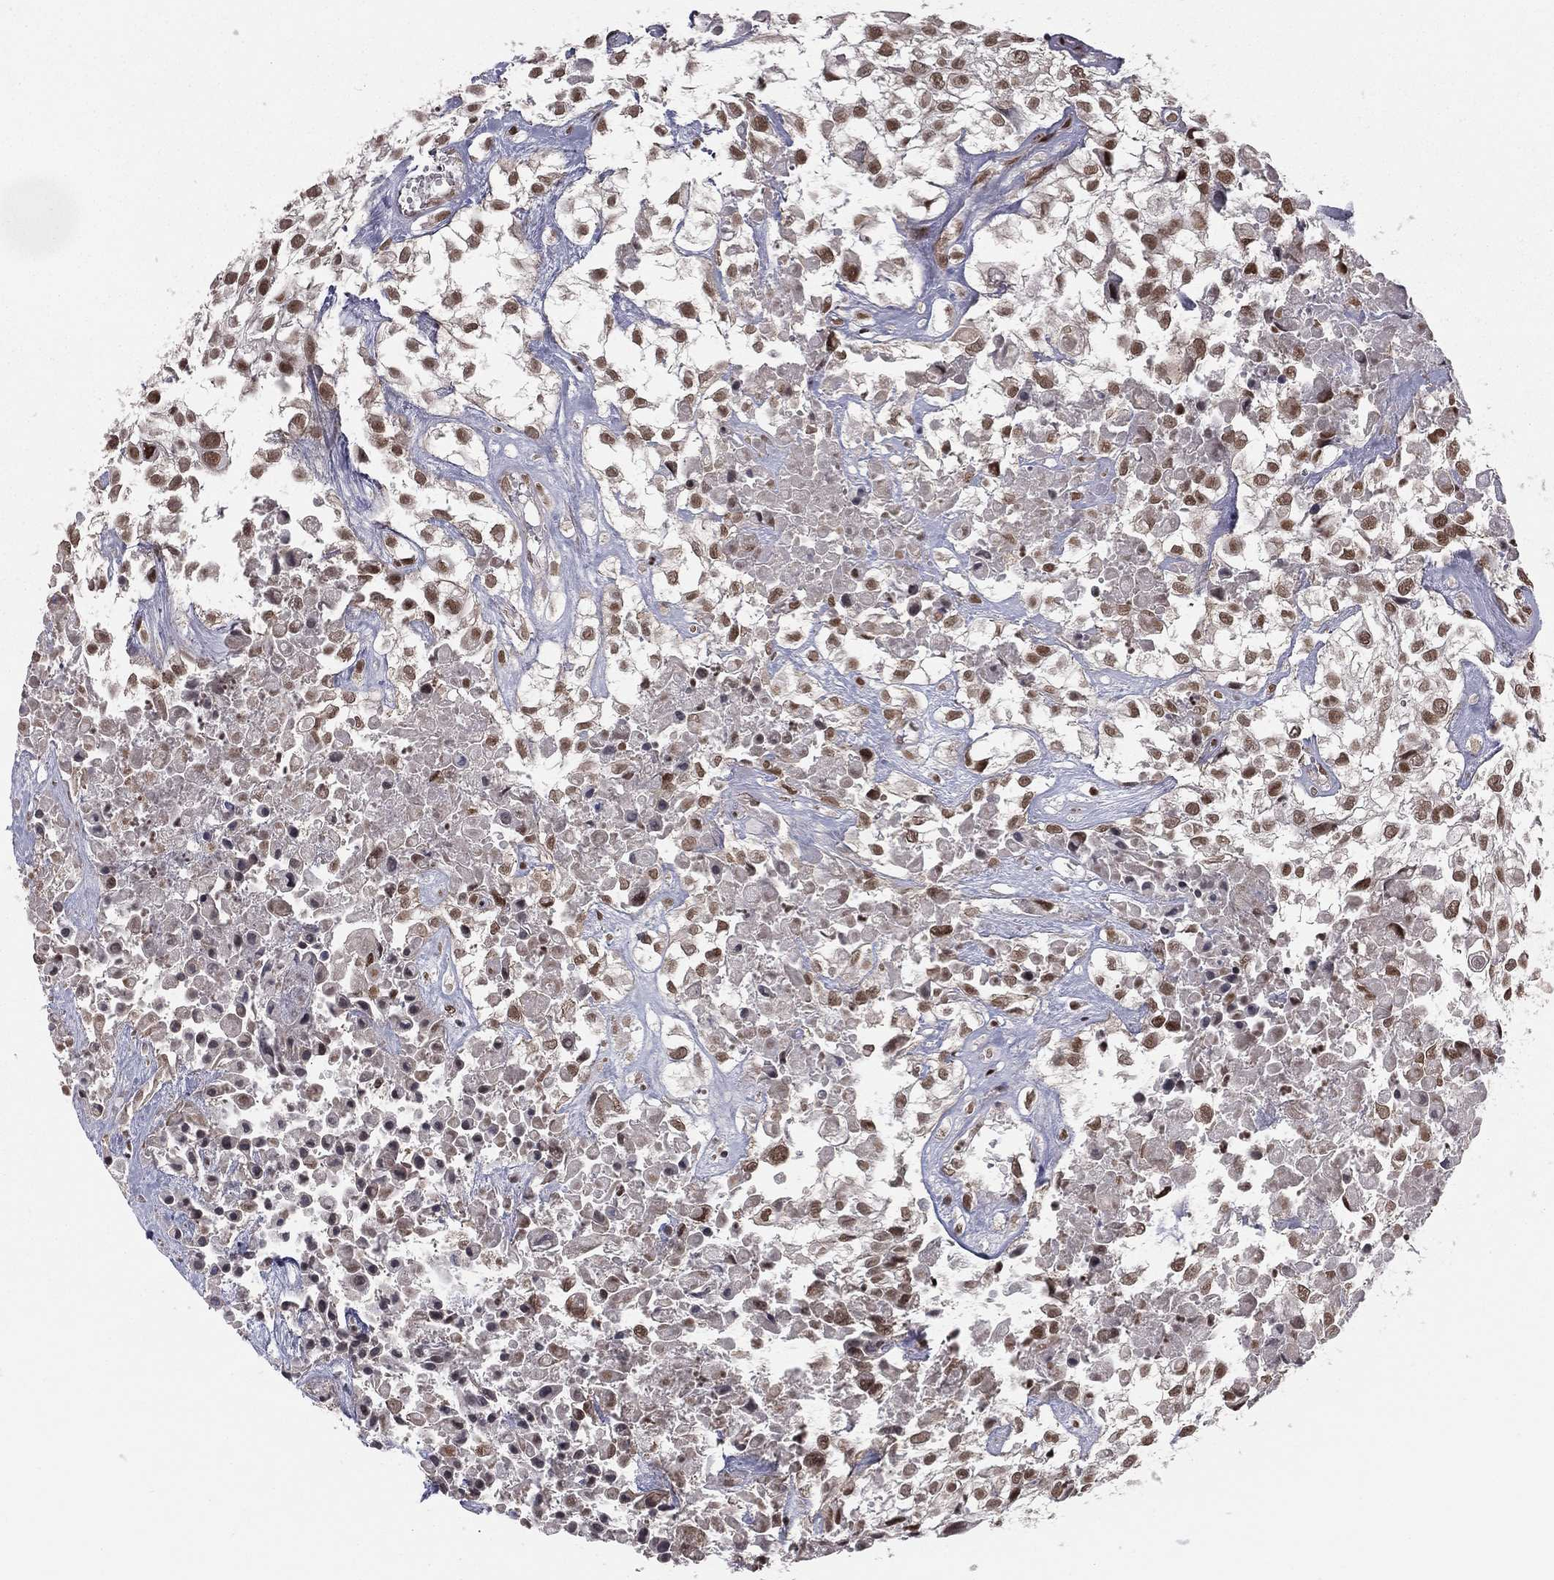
{"staining": {"intensity": "moderate", "quantity": "25%-75%", "location": "nuclear"}, "tissue": "urothelial cancer", "cell_type": "Tumor cells", "image_type": "cancer", "snomed": [{"axis": "morphology", "description": "Urothelial carcinoma, High grade"}, {"axis": "topography", "description": "Urinary bladder"}], "caption": "Protein analysis of urothelial carcinoma (high-grade) tissue exhibits moderate nuclear positivity in about 25%-75% of tumor cells.", "gene": "NFYB", "patient": {"sex": "male", "age": 56}}